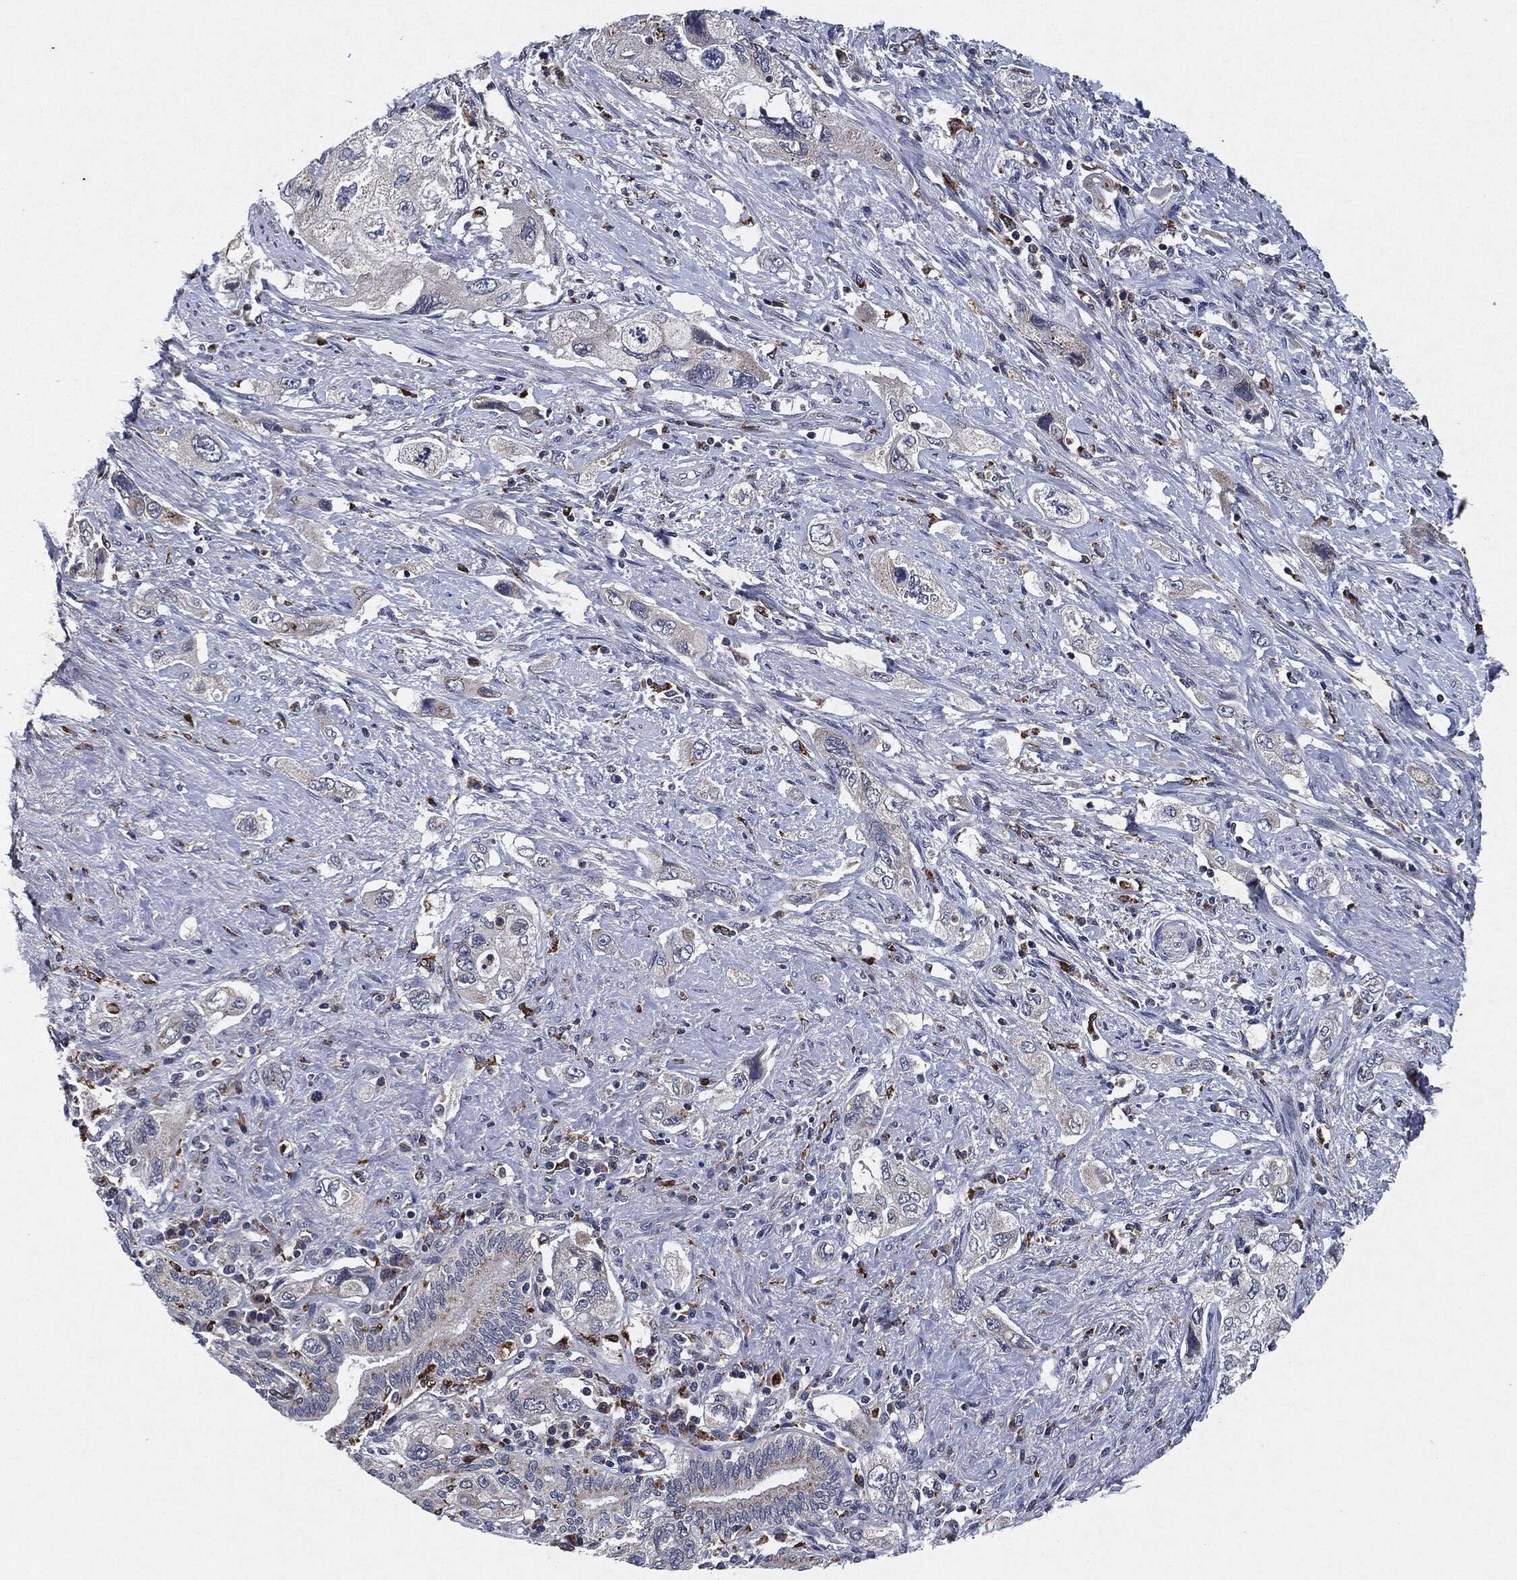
{"staining": {"intensity": "negative", "quantity": "none", "location": "none"}, "tissue": "pancreatic cancer", "cell_type": "Tumor cells", "image_type": "cancer", "snomed": [{"axis": "morphology", "description": "Adenocarcinoma, NOS"}, {"axis": "topography", "description": "Pancreas"}], "caption": "Immunohistochemistry (IHC) of human pancreatic cancer demonstrates no staining in tumor cells.", "gene": "SLC31A2", "patient": {"sex": "female", "age": 73}}